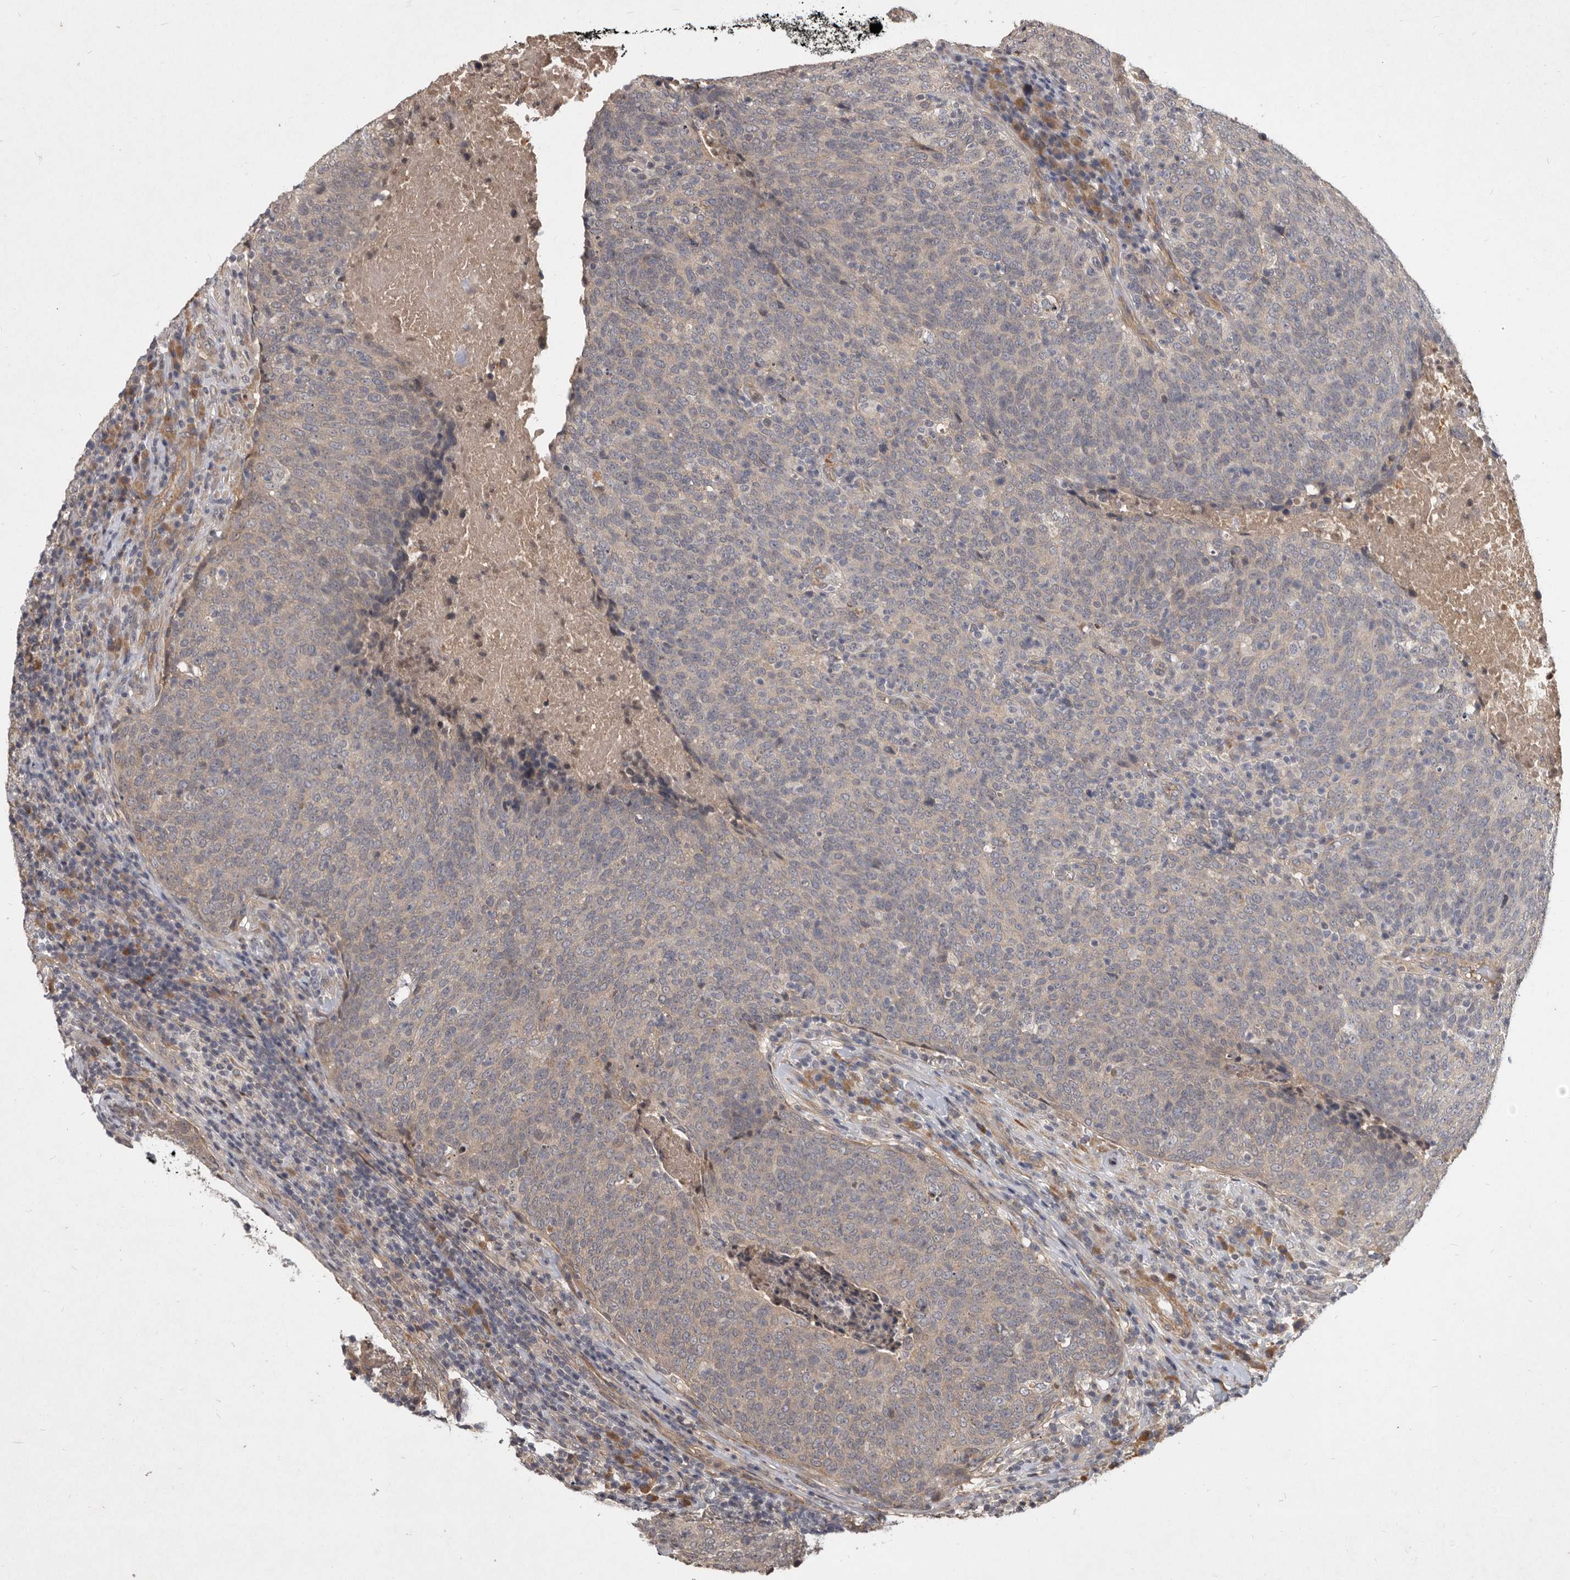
{"staining": {"intensity": "weak", "quantity": "<25%", "location": "cytoplasmic/membranous"}, "tissue": "head and neck cancer", "cell_type": "Tumor cells", "image_type": "cancer", "snomed": [{"axis": "morphology", "description": "Squamous cell carcinoma, NOS"}, {"axis": "morphology", "description": "Squamous cell carcinoma, metastatic, NOS"}, {"axis": "topography", "description": "Lymph node"}, {"axis": "topography", "description": "Head-Neck"}], "caption": "A micrograph of head and neck cancer stained for a protein exhibits no brown staining in tumor cells.", "gene": "DNAJC28", "patient": {"sex": "male", "age": 62}}